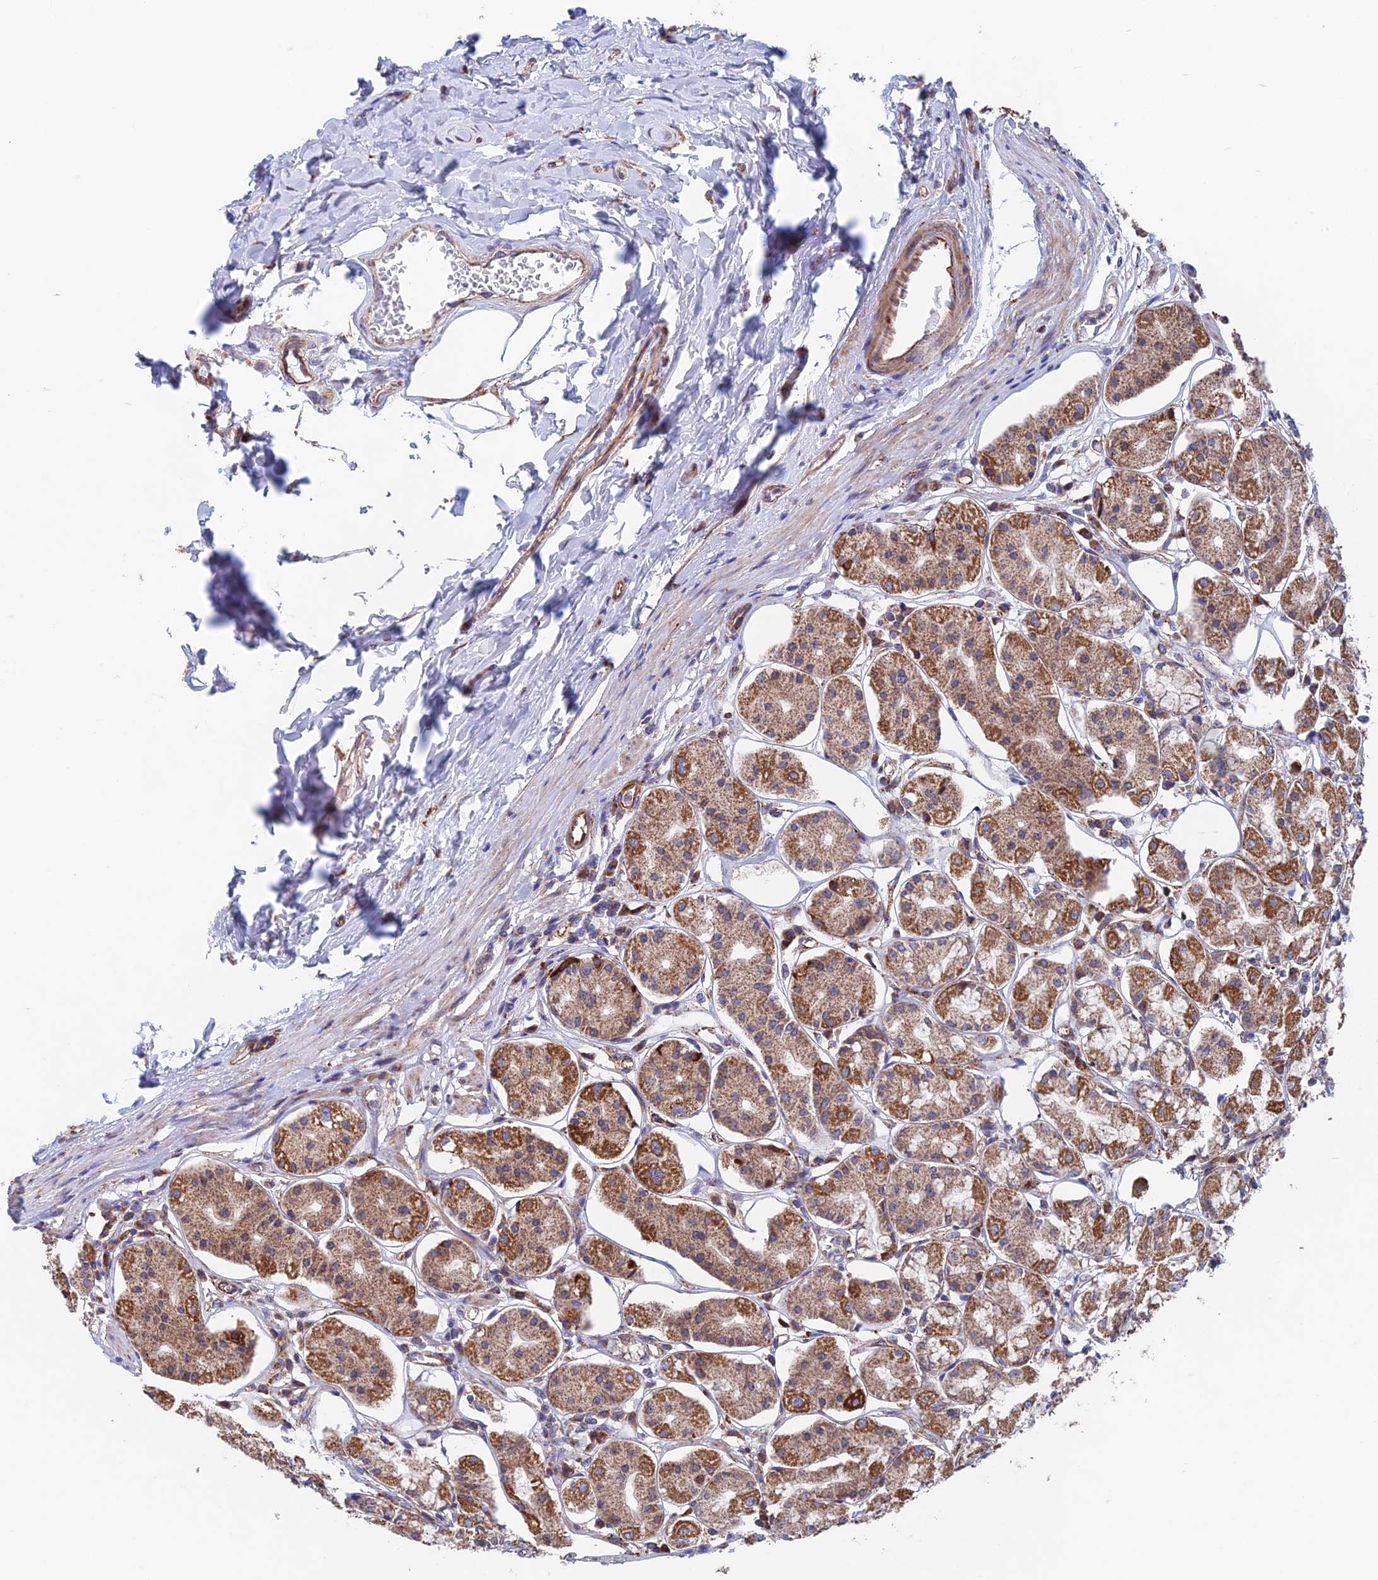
{"staining": {"intensity": "moderate", "quantity": ">75%", "location": "cytoplasmic/membranous"}, "tissue": "stomach", "cell_type": "Glandular cells", "image_type": "normal", "snomed": [{"axis": "morphology", "description": "Normal tissue, NOS"}, {"axis": "topography", "description": "Stomach, lower"}], "caption": "IHC micrograph of benign stomach: stomach stained using immunohistochemistry reveals medium levels of moderate protein expression localized specifically in the cytoplasmic/membranous of glandular cells, appearing as a cytoplasmic/membranous brown color.", "gene": "MRPL1", "patient": {"sex": "female", "age": 56}}